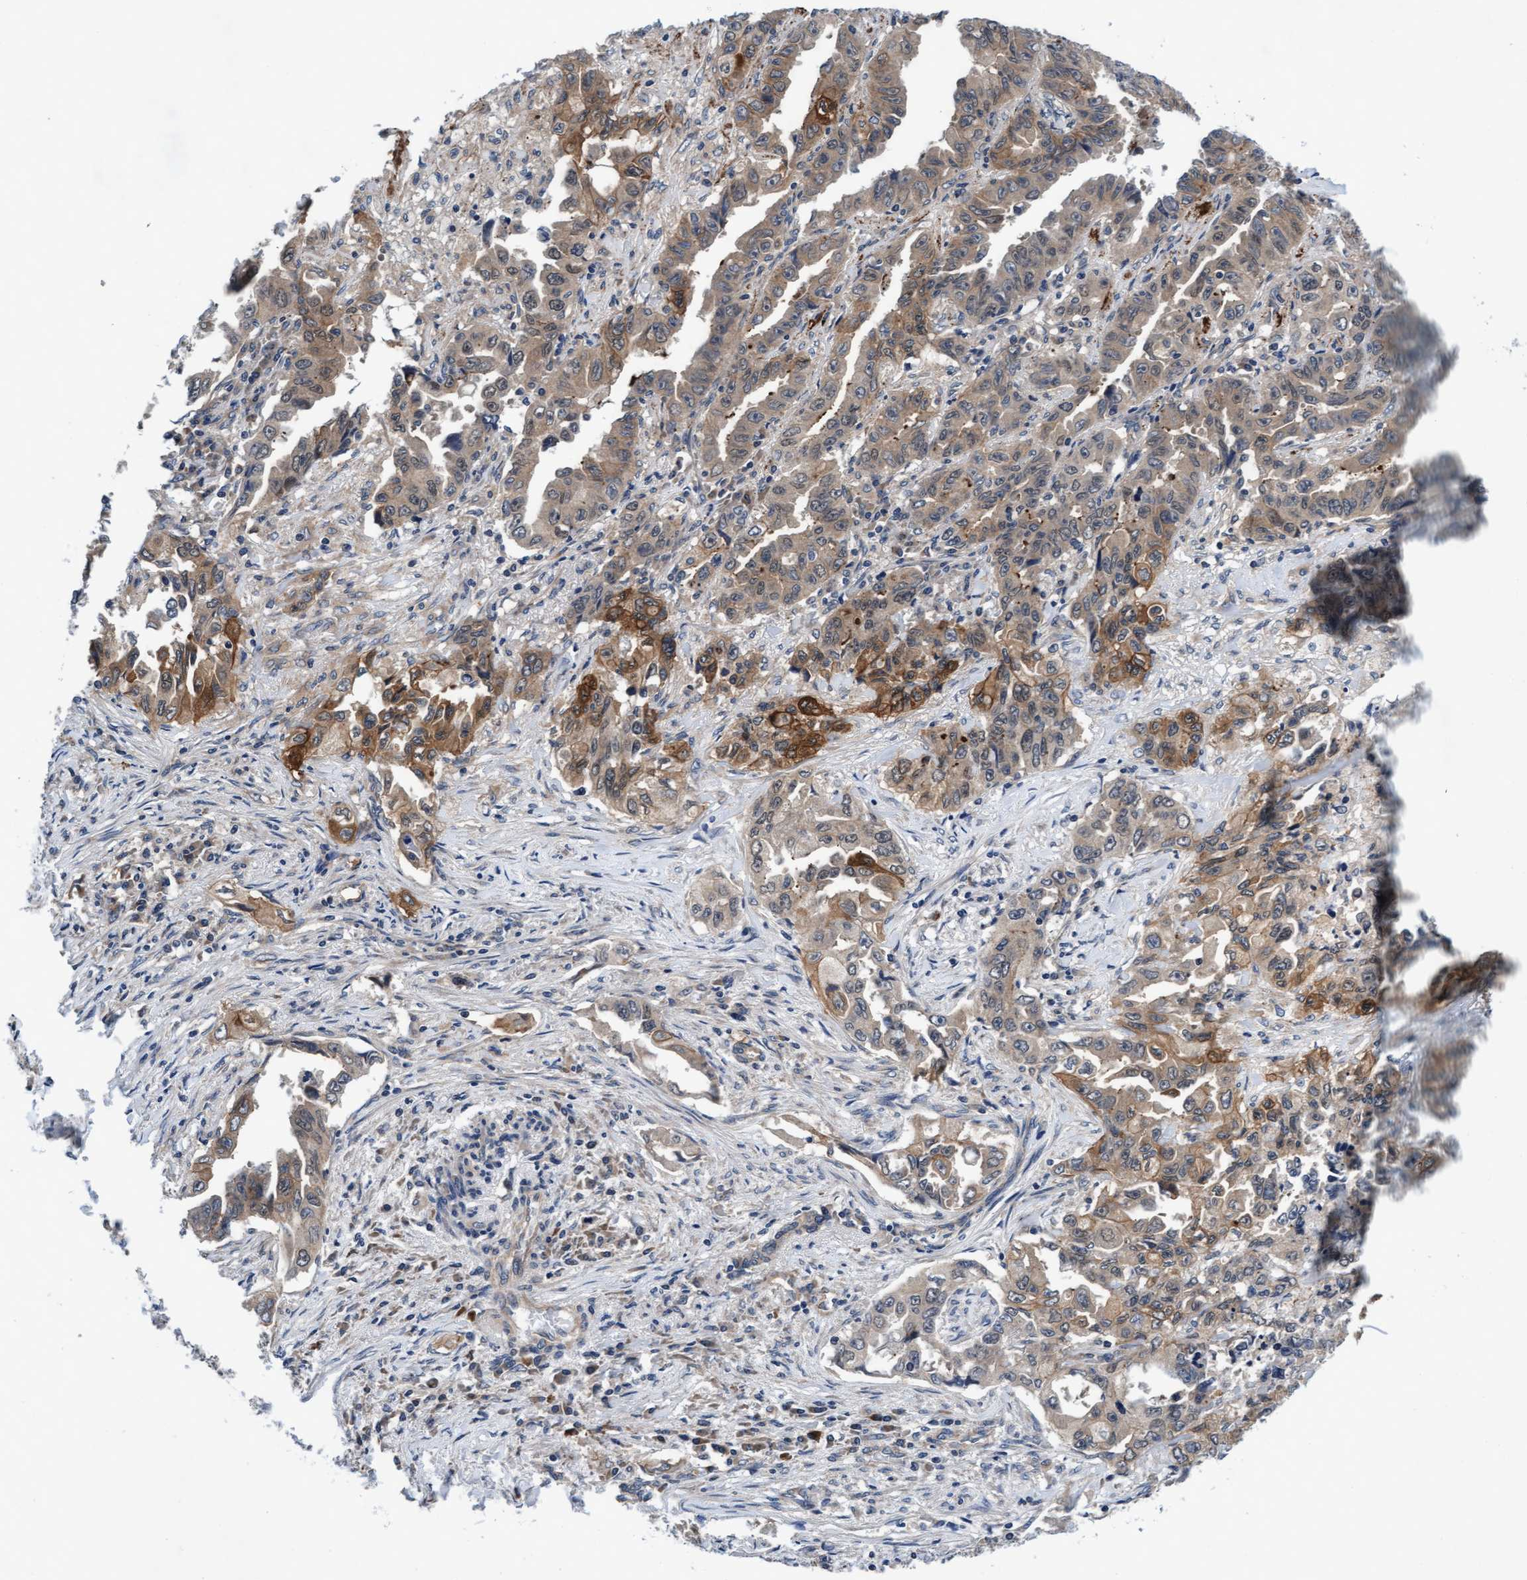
{"staining": {"intensity": "moderate", "quantity": ">75%", "location": "cytoplasmic/membranous"}, "tissue": "lung cancer", "cell_type": "Tumor cells", "image_type": "cancer", "snomed": [{"axis": "morphology", "description": "Adenocarcinoma, NOS"}, {"axis": "topography", "description": "Lung"}], "caption": "Lung cancer stained with immunohistochemistry (IHC) reveals moderate cytoplasmic/membranous expression in approximately >75% of tumor cells. (Brightfield microscopy of DAB IHC at high magnification).", "gene": "EFCAB13", "patient": {"sex": "female", "age": 51}}